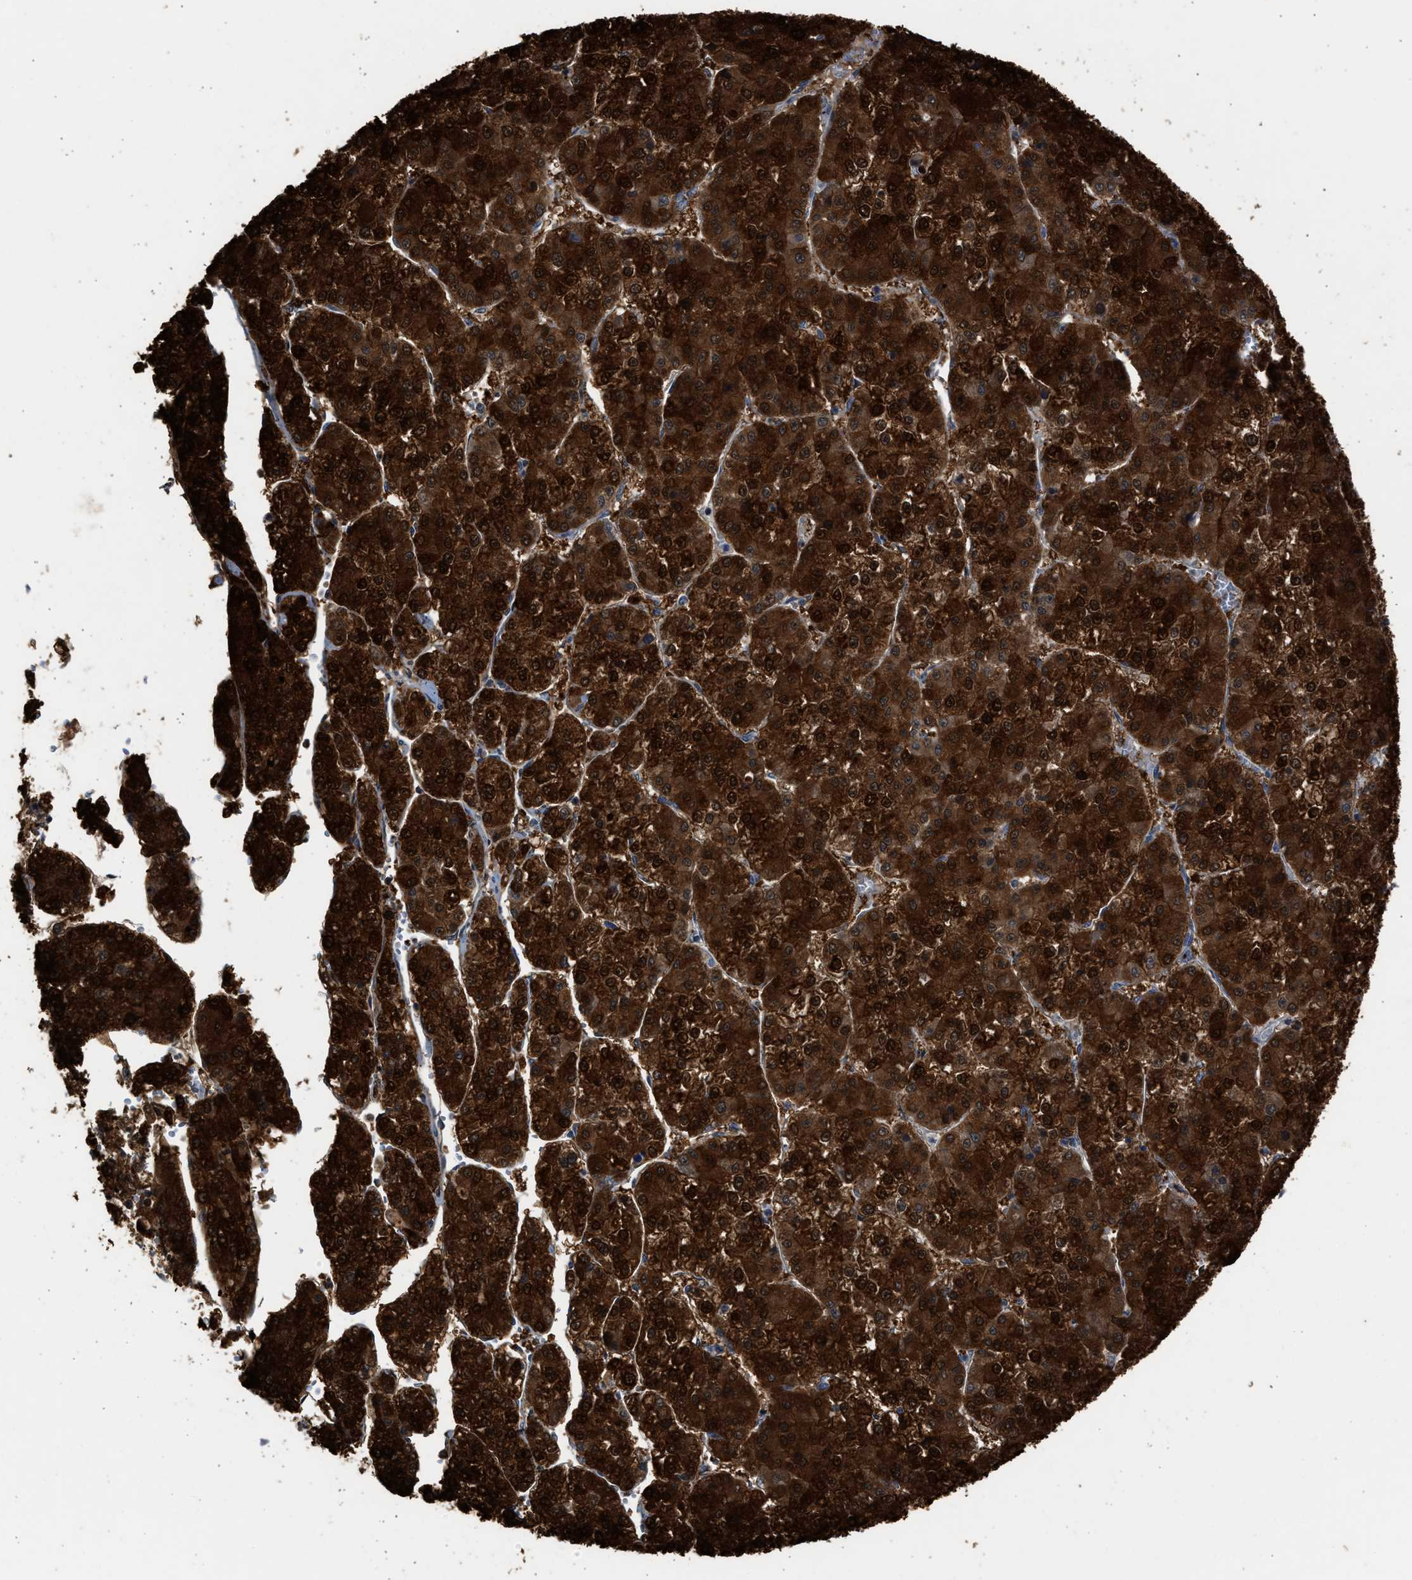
{"staining": {"intensity": "strong", "quantity": ">75%", "location": "cytoplasmic/membranous,nuclear"}, "tissue": "liver cancer", "cell_type": "Tumor cells", "image_type": "cancer", "snomed": [{"axis": "morphology", "description": "Carcinoma, Hepatocellular, NOS"}, {"axis": "topography", "description": "Liver"}], "caption": "Strong cytoplasmic/membranous and nuclear protein expression is identified in approximately >75% of tumor cells in liver cancer.", "gene": "SULT2A1", "patient": {"sex": "female", "age": 73}}